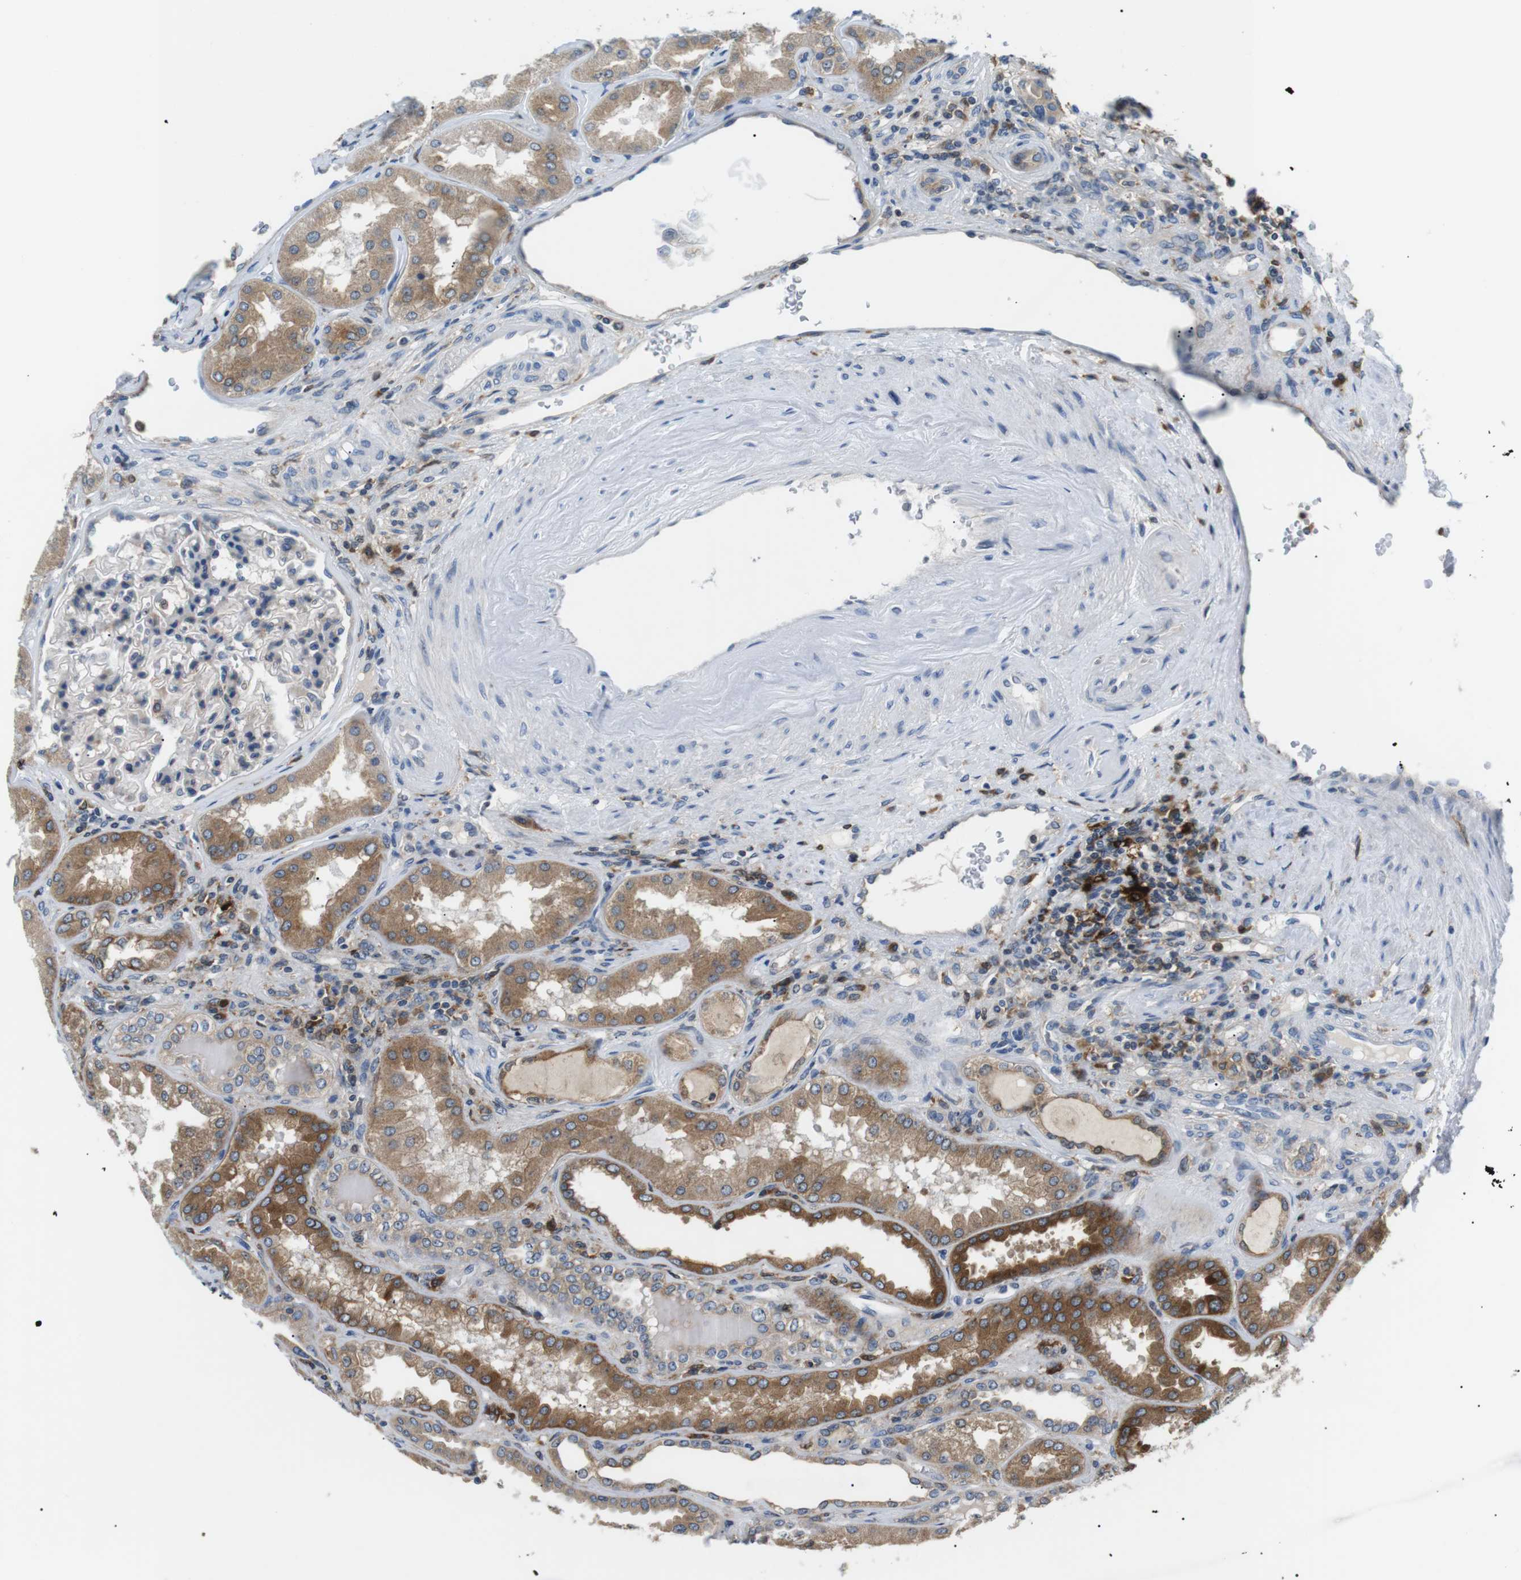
{"staining": {"intensity": "negative", "quantity": "none", "location": "none"}, "tissue": "kidney", "cell_type": "Cells in glomeruli", "image_type": "normal", "snomed": [{"axis": "morphology", "description": "Normal tissue, NOS"}, {"axis": "topography", "description": "Kidney"}], "caption": "IHC of normal human kidney exhibits no positivity in cells in glomeruli.", "gene": "RAB9A", "patient": {"sex": "female", "age": 56}}